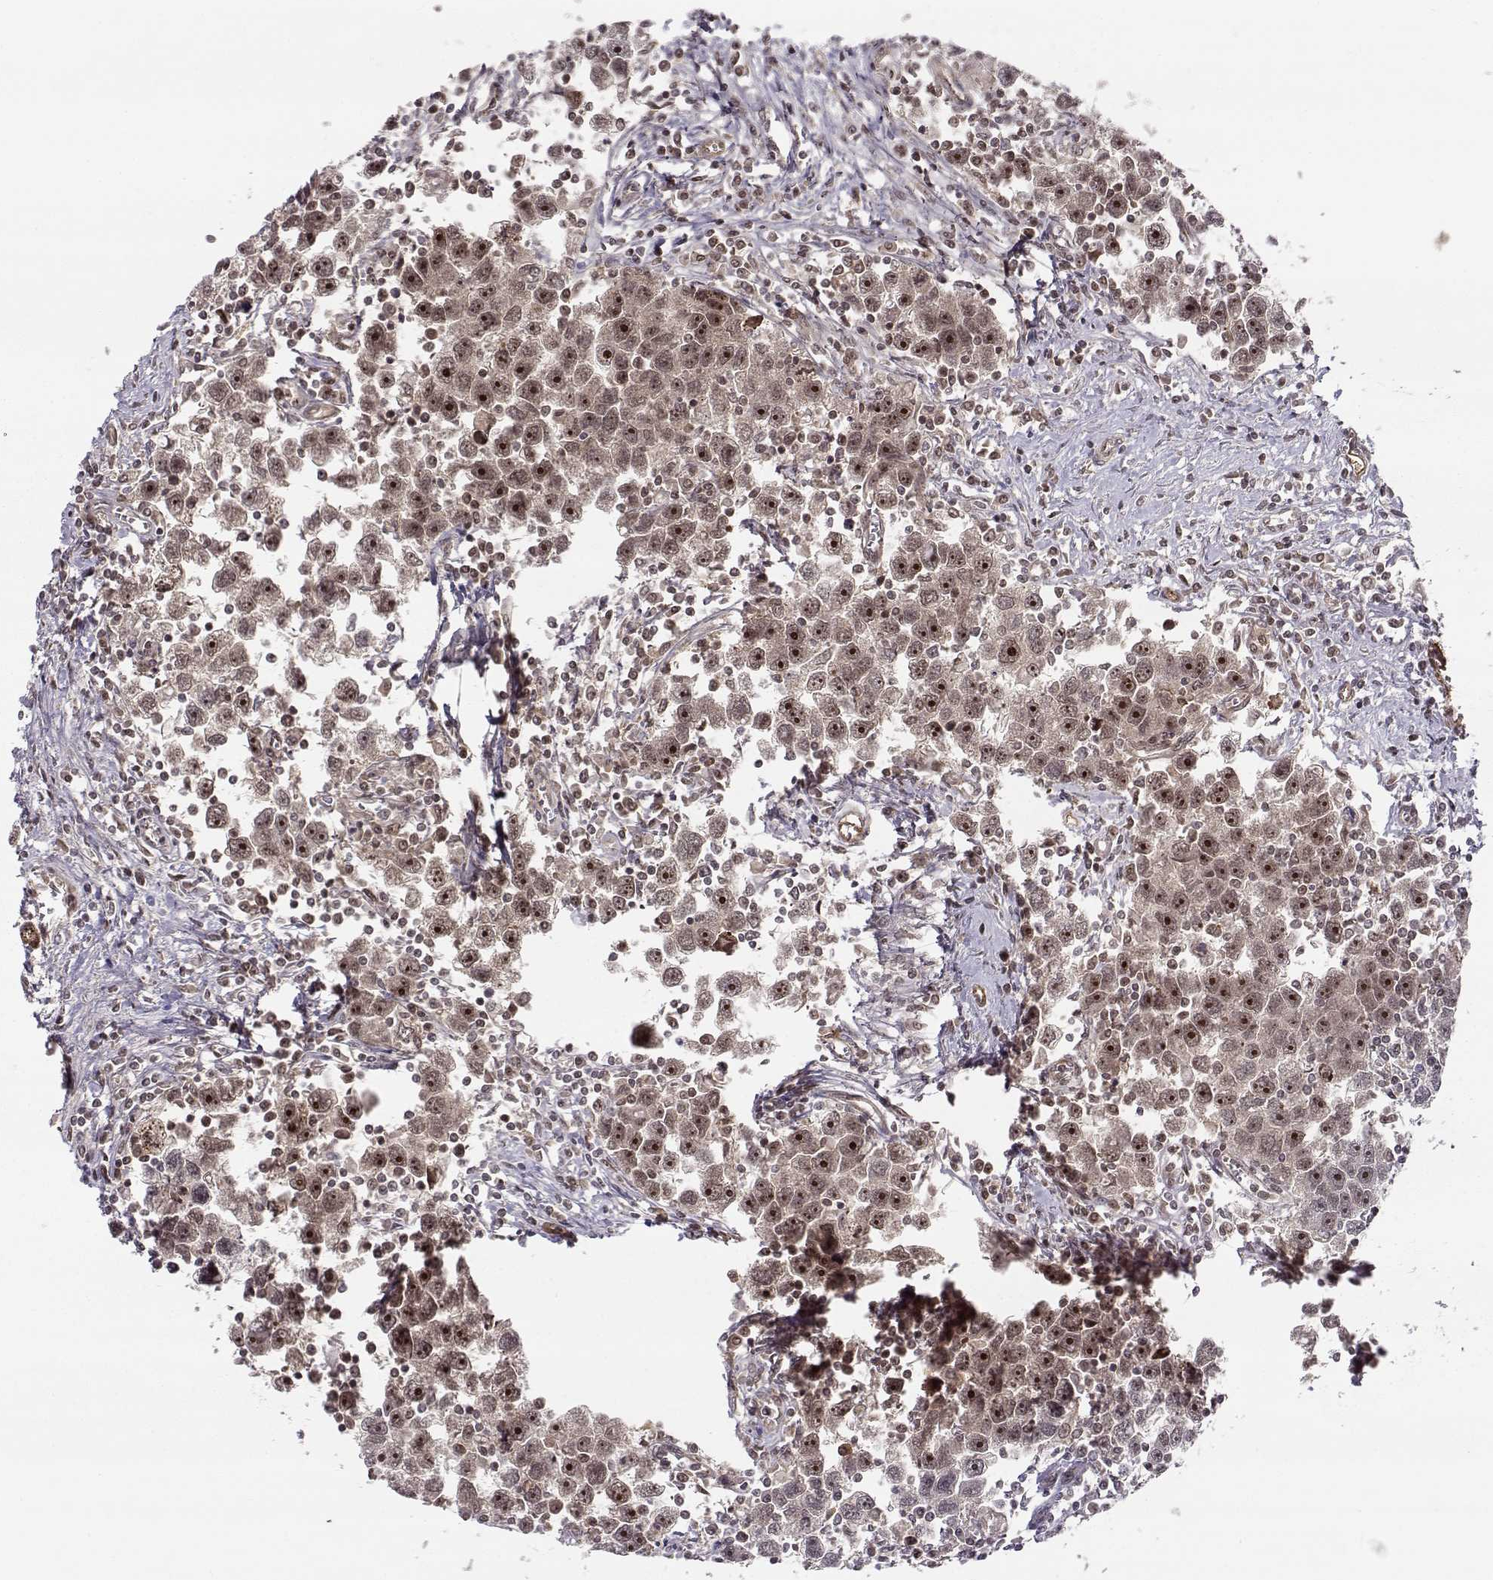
{"staining": {"intensity": "strong", "quantity": ">75%", "location": "cytoplasmic/membranous,nuclear"}, "tissue": "testis cancer", "cell_type": "Tumor cells", "image_type": "cancer", "snomed": [{"axis": "morphology", "description": "Seminoma, NOS"}, {"axis": "topography", "description": "Testis"}], "caption": "Immunohistochemistry staining of testis cancer, which exhibits high levels of strong cytoplasmic/membranous and nuclear positivity in approximately >75% of tumor cells indicating strong cytoplasmic/membranous and nuclear protein staining. The staining was performed using DAB (brown) for protein detection and nuclei were counterstained in hematoxylin (blue).", "gene": "CIR1", "patient": {"sex": "male", "age": 30}}